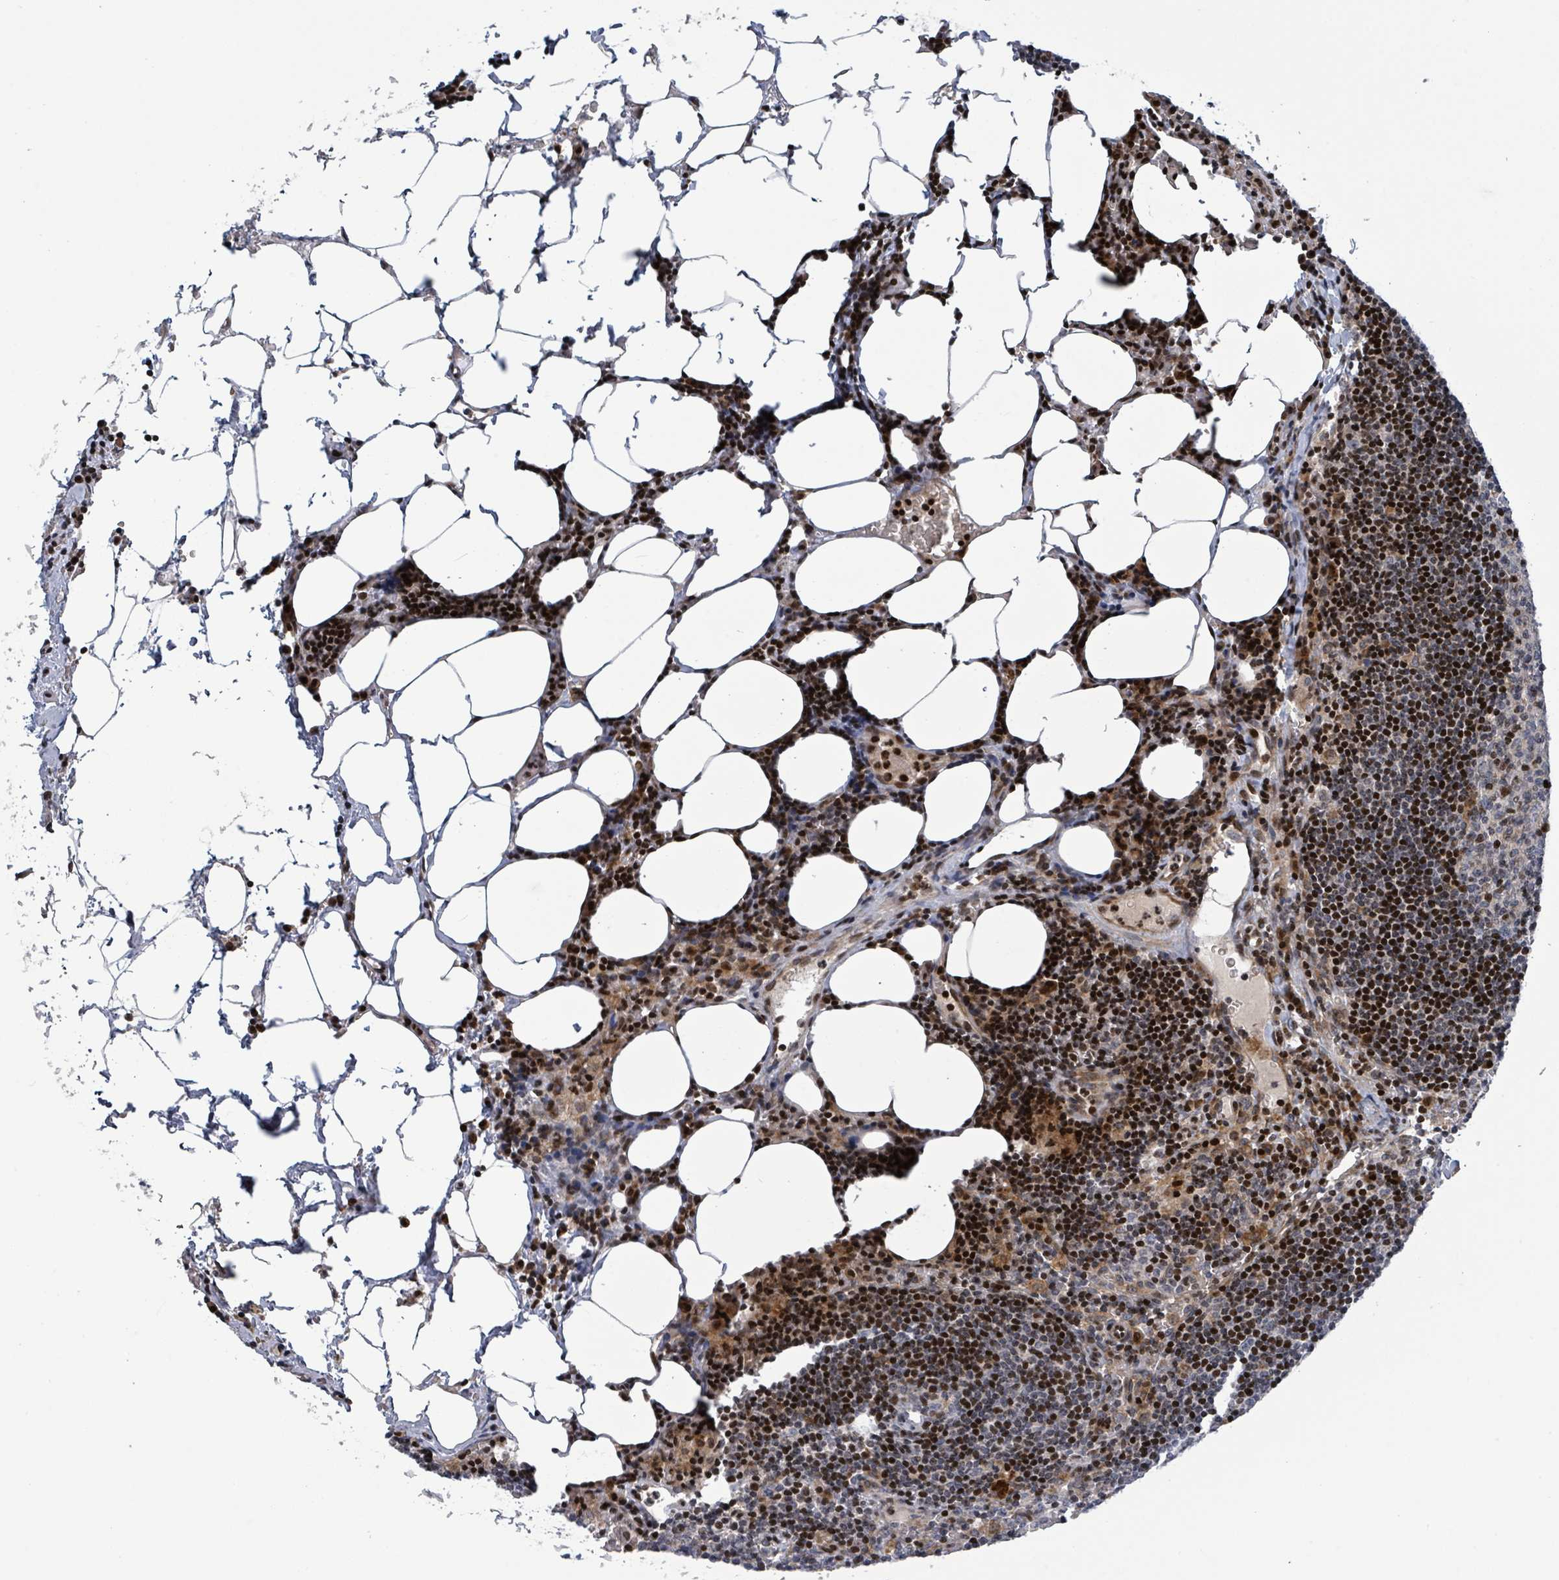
{"staining": {"intensity": "strong", "quantity": "<25%", "location": "nuclear"}, "tissue": "lymph node", "cell_type": "Germinal center cells", "image_type": "normal", "snomed": [{"axis": "morphology", "description": "Normal tissue, NOS"}, {"axis": "topography", "description": "Lymph node"}], "caption": "About <25% of germinal center cells in normal human lymph node exhibit strong nuclear protein expression as visualized by brown immunohistochemical staining.", "gene": "CFAP210", "patient": {"sex": "male", "age": 62}}